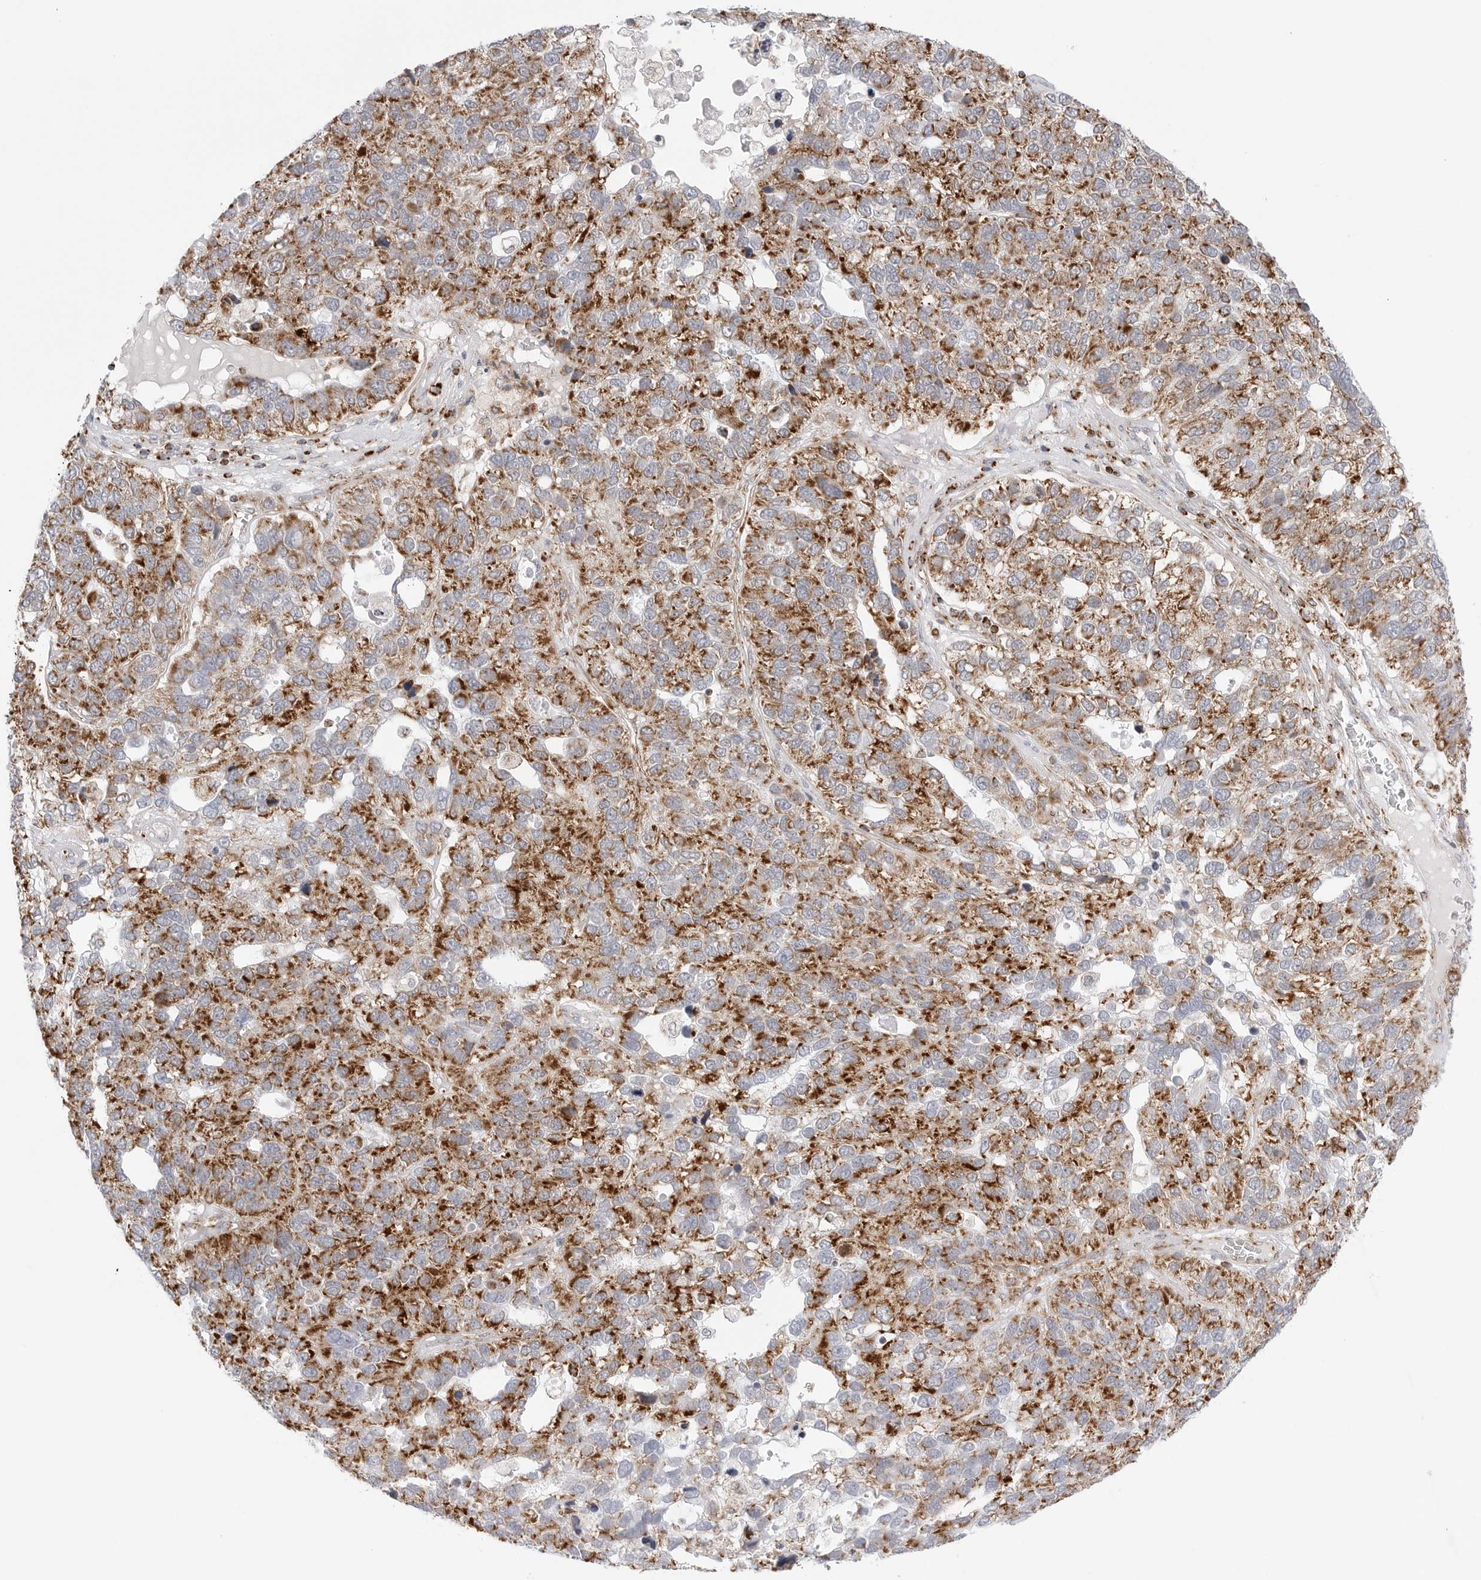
{"staining": {"intensity": "strong", "quantity": "25%-75%", "location": "cytoplasmic/membranous"}, "tissue": "pancreatic cancer", "cell_type": "Tumor cells", "image_type": "cancer", "snomed": [{"axis": "morphology", "description": "Adenocarcinoma, NOS"}, {"axis": "topography", "description": "Pancreas"}], "caption": "Immunohistochemical staining of human pancreatic adenocarcinoma demonstrates high levels of strong cytoplasmic/membranous protein expression in approximately 25%-75% of tumor cells.", "gene": "ATP5IF1", "patient": {"sex": "female", "age": 61}}